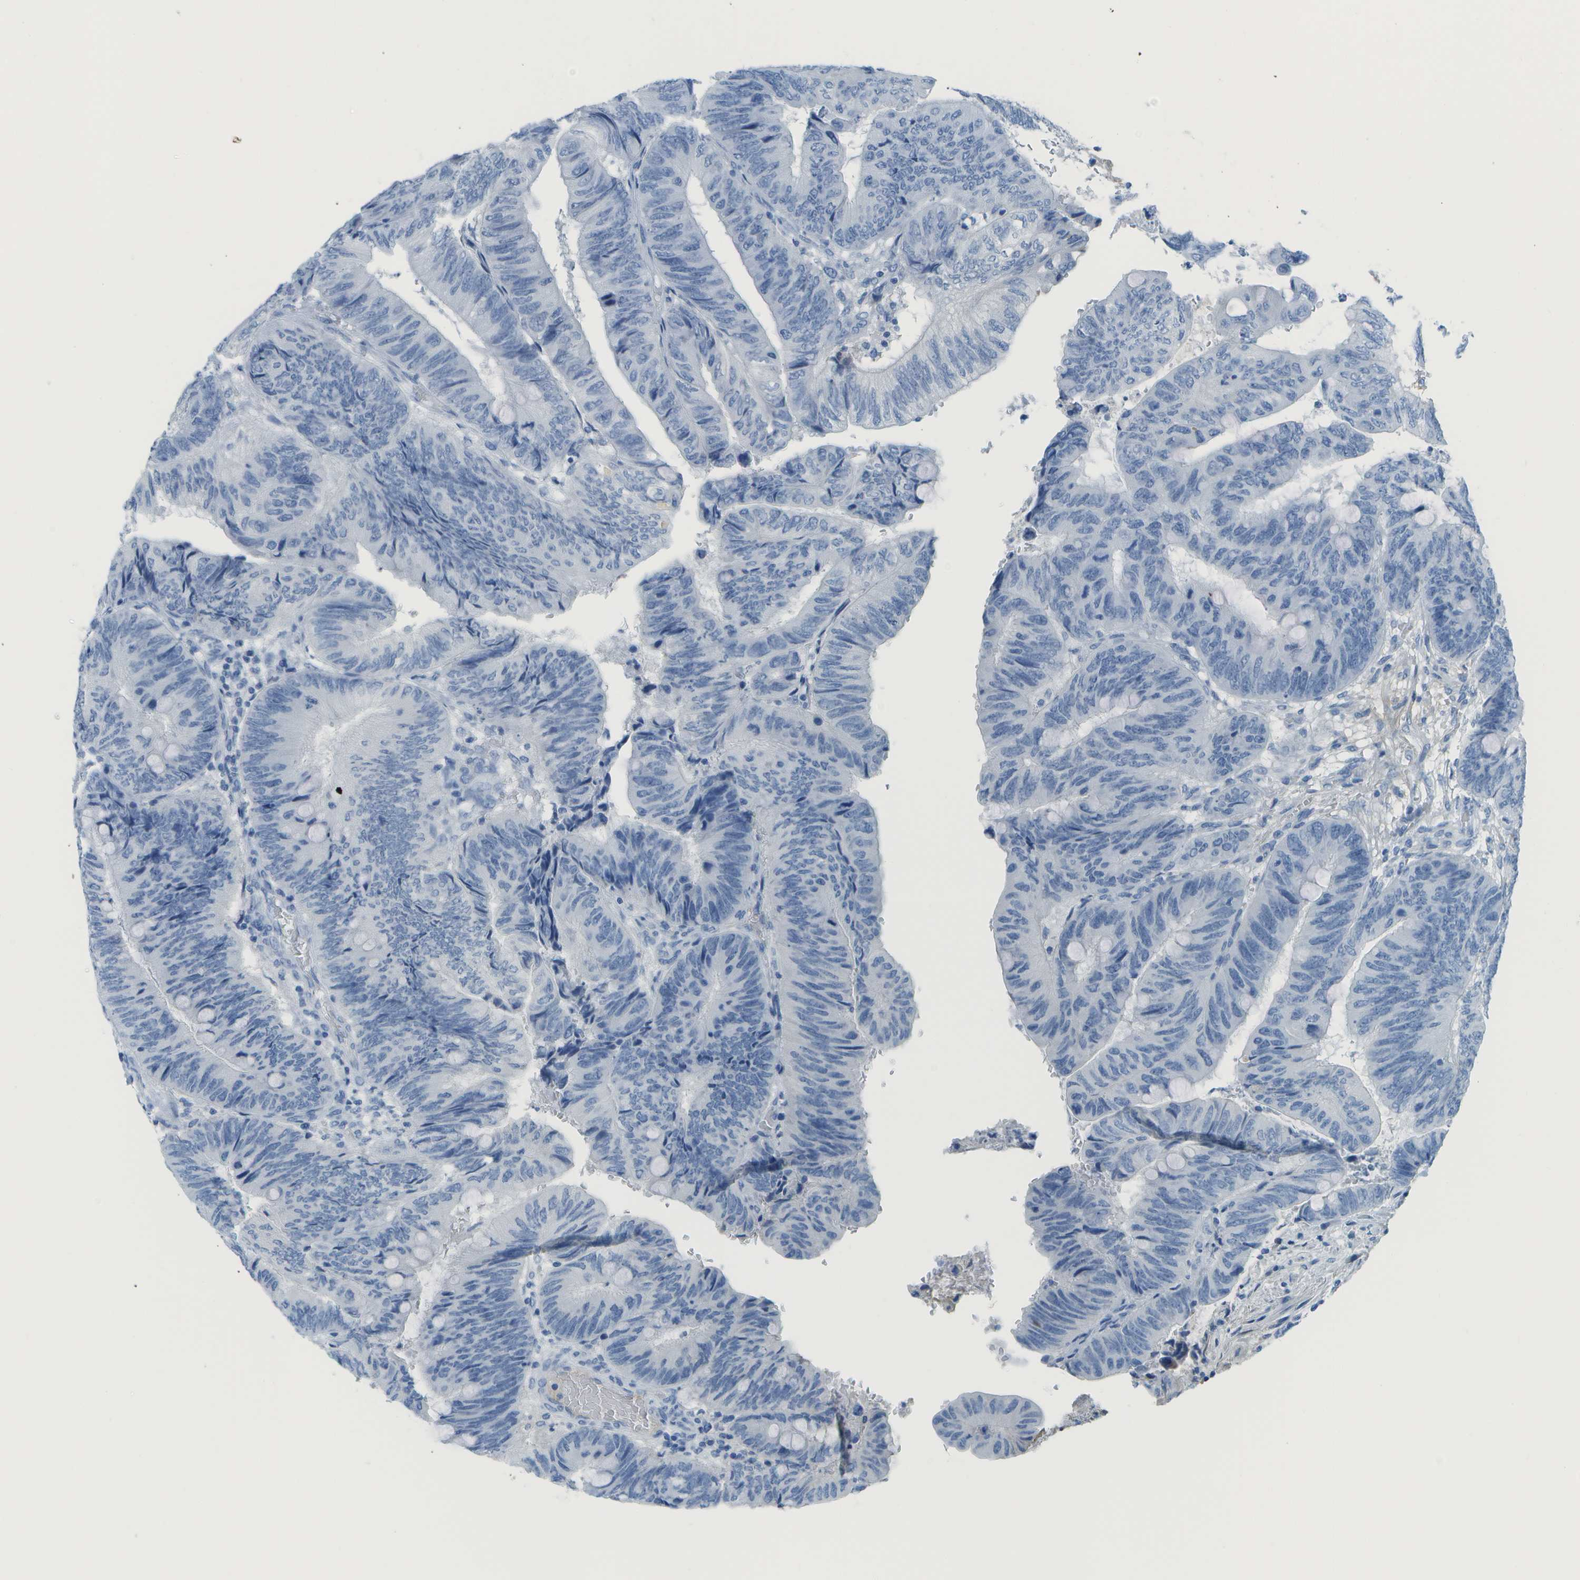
{"staining": {"intensity": "negative", "quantity": "none", "location": "none"}, "tissue": "colorectal cancer", "cell_type": "Tumor cells", "image_type": "cancer", "snomed": [{"axis": "morphology", "description": "Normal tissue, NOS"}, {"axis": "morphology", "description": "Adenocarcinoma, NOS"}, {"axis": "topography", "description": "Rectum"}, {"axis": "topography", "description": "Peripheral nerve tissue"}], "caption": "Immunohistochemistry micrograph of colorectal adenocarcinoma stained for a protein (brown), which exhibits no expression in tumor cells.", "gene": "C1S", "patient": {"sex": "male", "age": 92}}